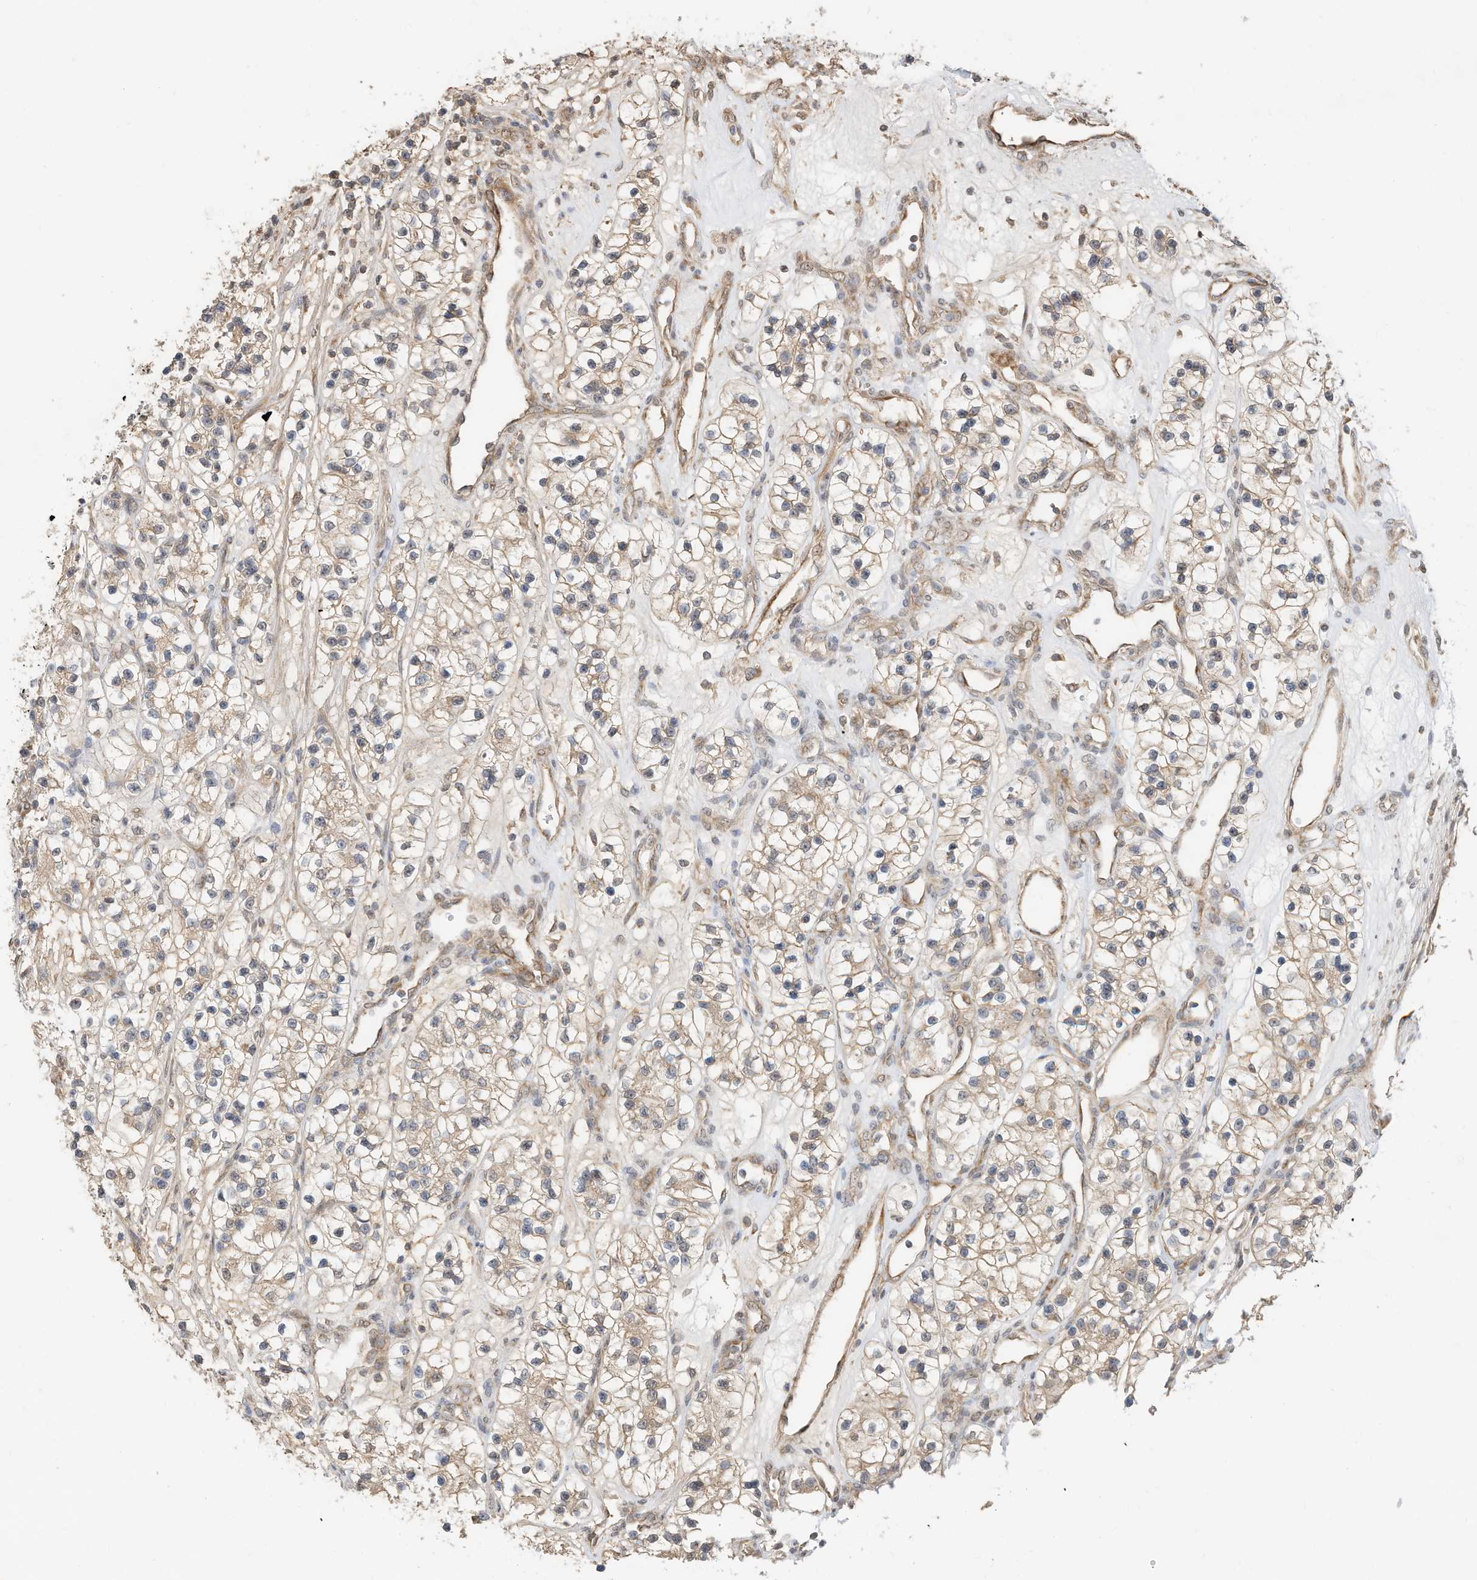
{"staining": {"intensity": "weak", "quantity": "25%-75%", "location": "cytoplasmic/membranous"}, "tissue": "renal cancer", "cell_type": "Tumor cells", "image_type": "cancer", "snomed": [{"axis": "morphology", "description": "Adenocarcinoma, NOS"}, {"axis": "topography", "description": "Kidney"}], "caption": "The immunohistochemical stain shows weak cytoplasmic/membranous expression in tumor cells of renal cancer (adenocarcinoma) tissue.", "gene": "CAGE1", "patient": {"sex": "female", "age": 57}}